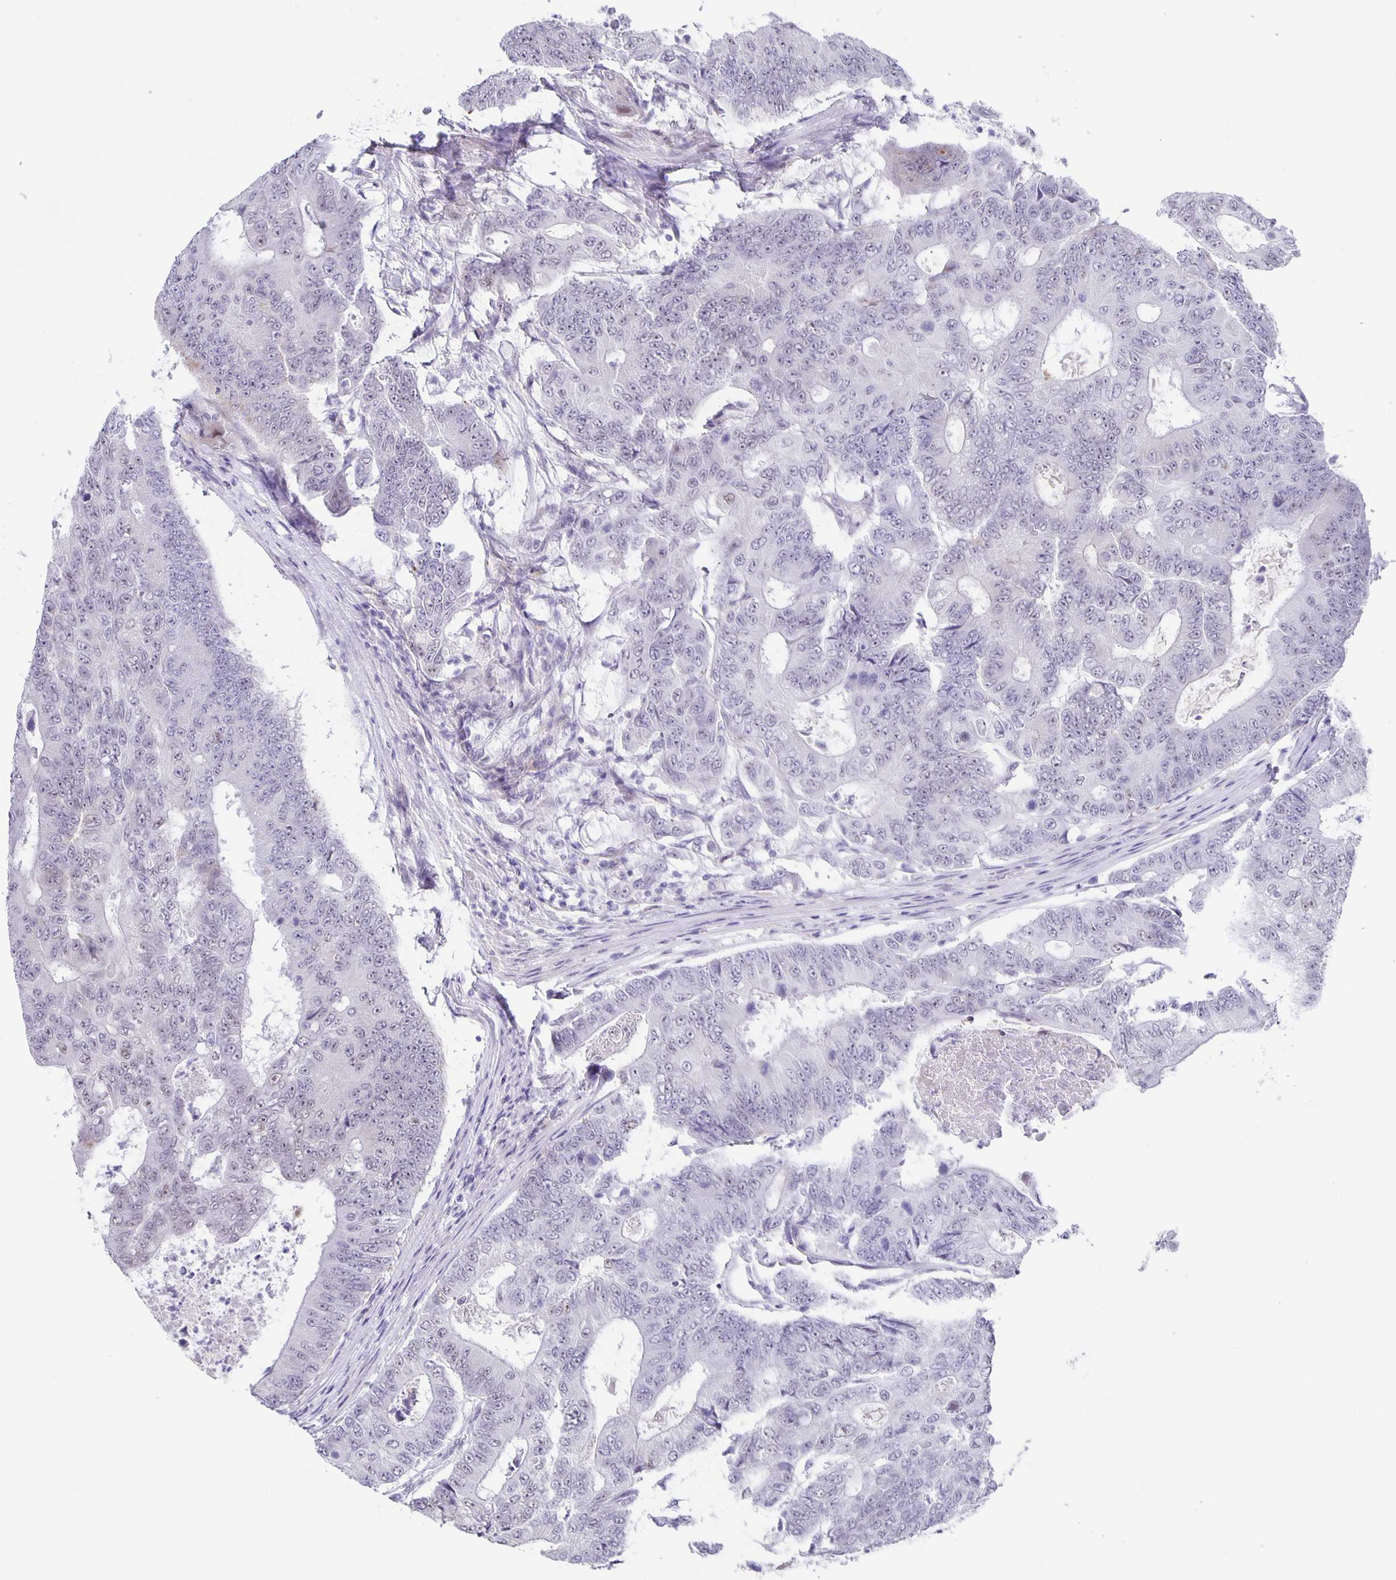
{"staining": {"intensity": "negative", "quantity": "none", "location": "none"}, "tissue": "colorectal cancer", "cell_type": "Tumor cells", "image_type": "cancer", "snomed": [{"axis": "morphology", "description": "Adenocarcinoma, NOS"}, {"axis": "topography", "description": "Colon"}], "caption": "Histopathology image shows no protein positivity in tumor cells of colorectal cancer tissue.", "gene": "PHRF1", "patient": {"sex": "female", "age": 48}}